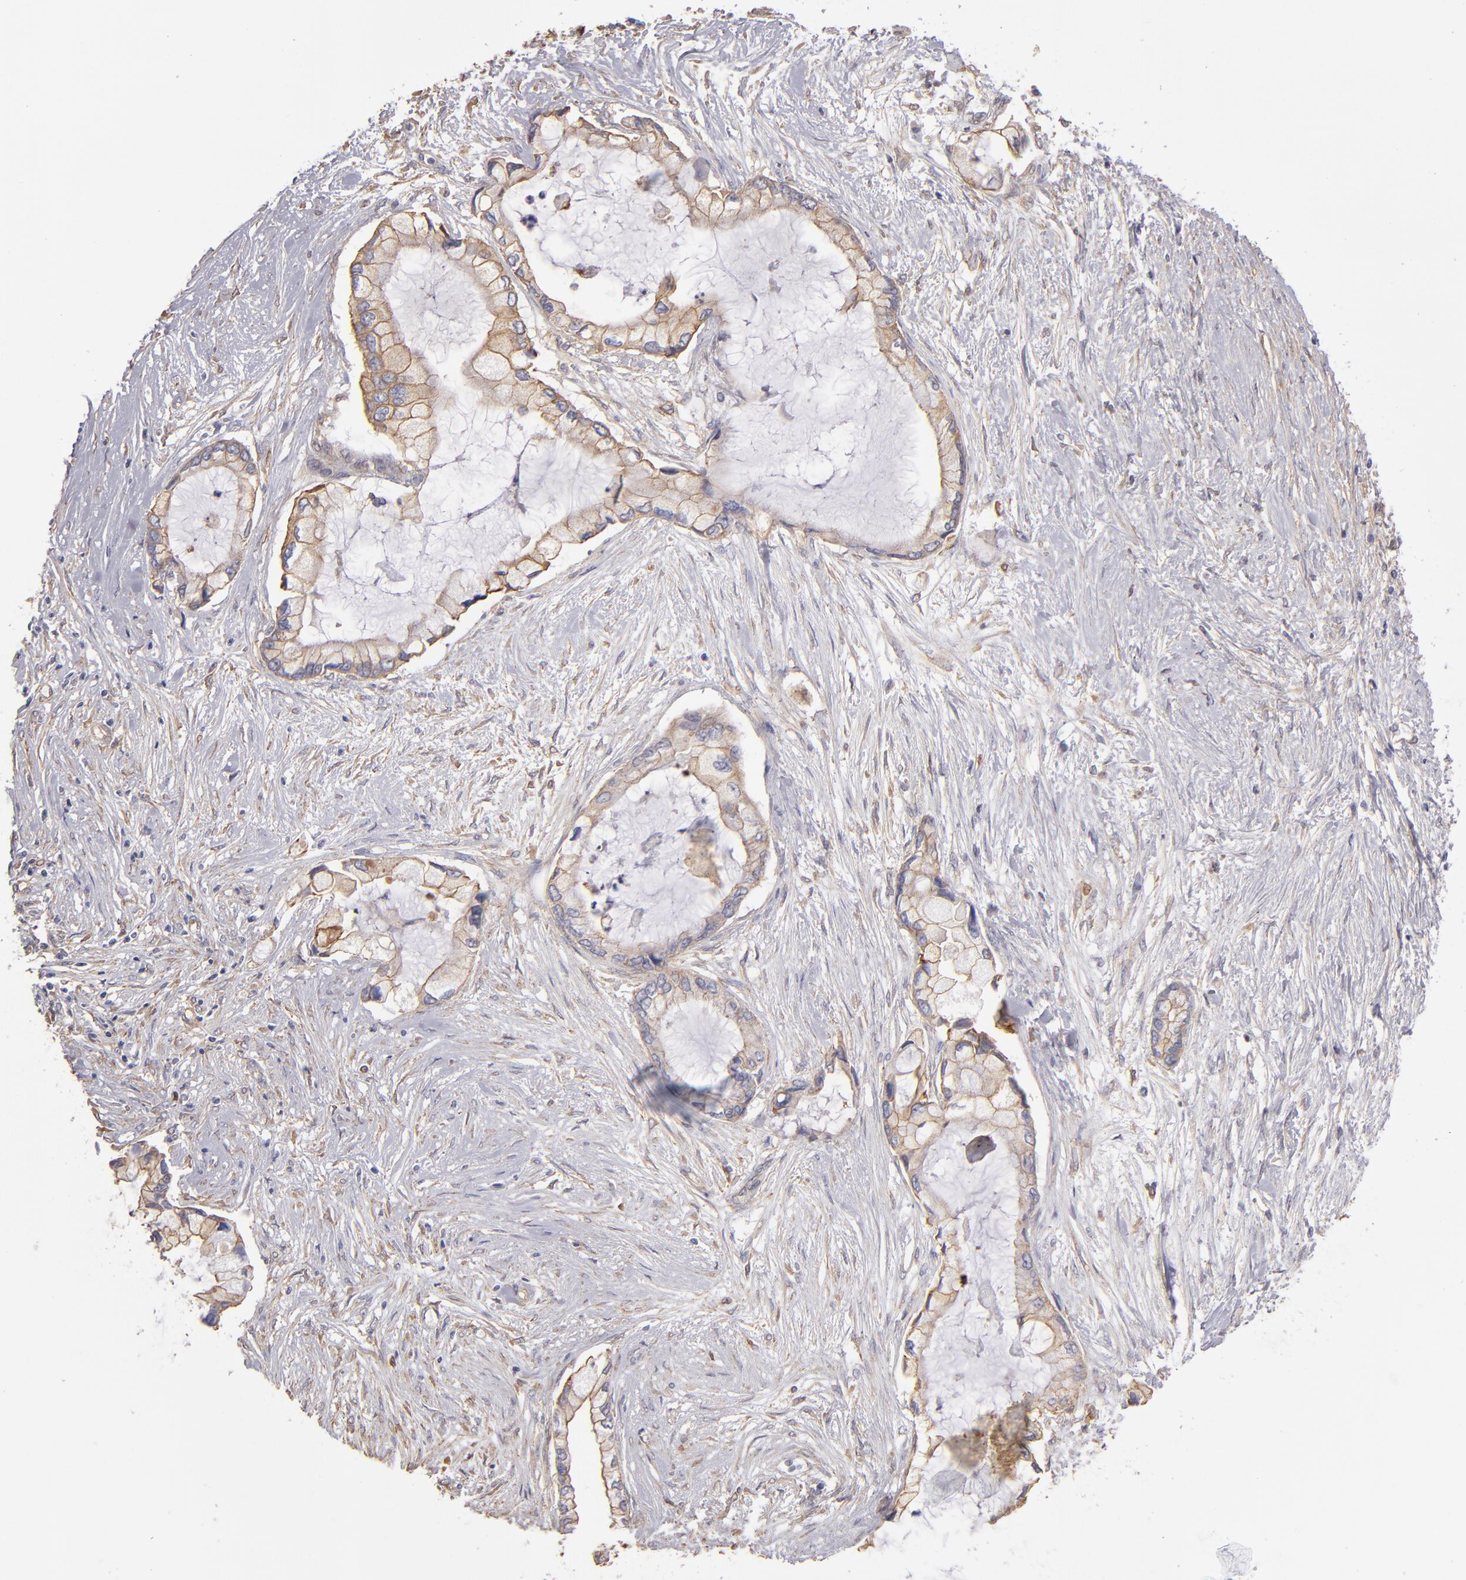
{"staining": {"intensity": "weak", "quantity": ">75%", "location": "cytoplasmic/membranous"}, "tissue": "pancreatic cancer", "cell_type": "Tumor cells", "image_type": "cancer", "snomed": [{"axis": "morphology", "description": "Adenocarcinoma, NOS"}, {"axis": "topography", "description": "Pancreas"}], "caption": "Pancreatic cancer stained for a protein (brown) exhibits weak cytoplasmic/membranous positive positivity in about >75% of tumor cells.", "gene": "NDRG2", "patient": {"sex": "female", "age": 59}}